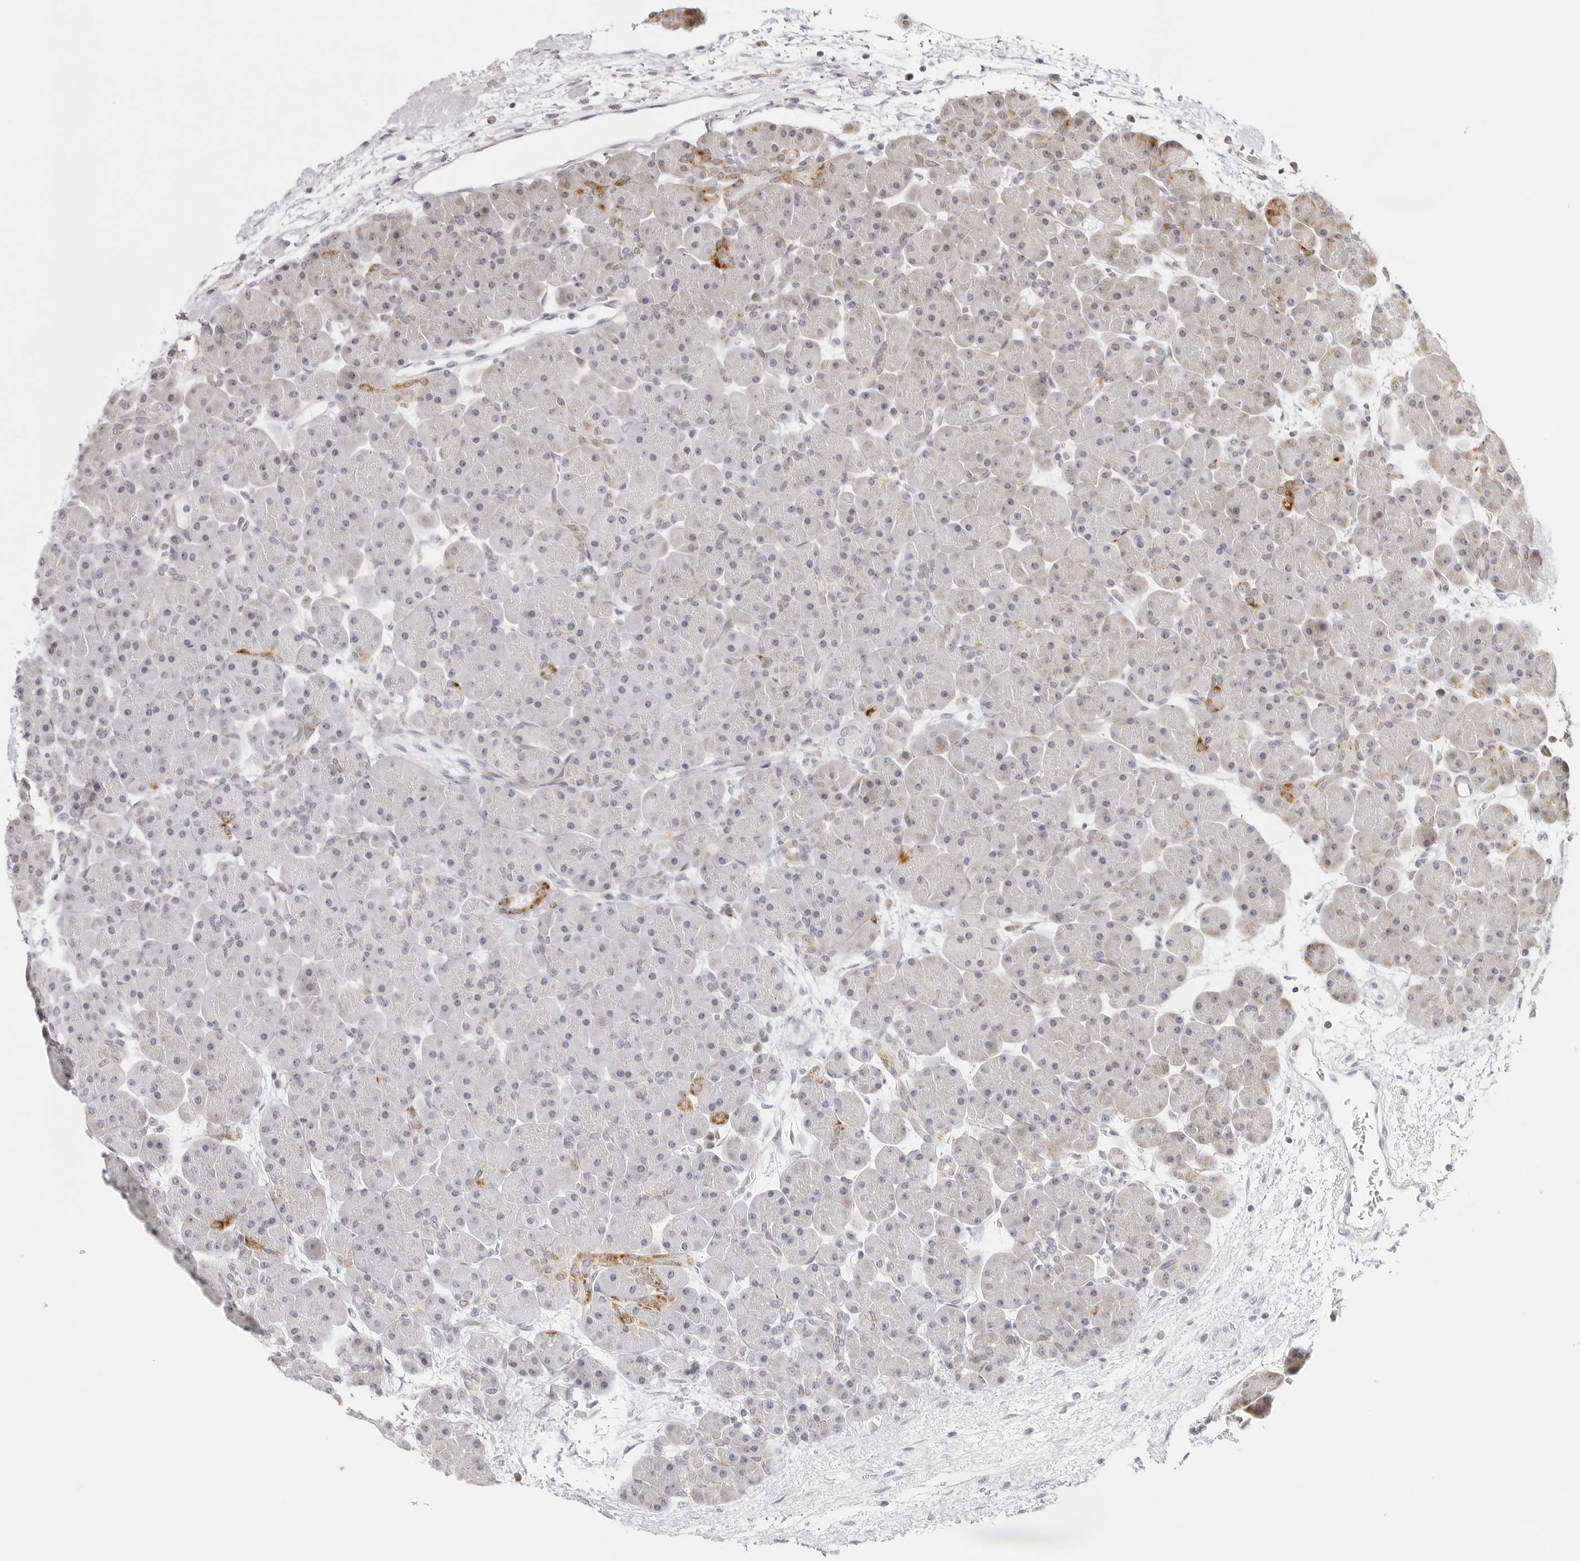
{"staining": {"intensity": "moderate", "quantity": "<25%", "location": "cytoplasmic/membranous"}, "tissue": "pancreas", "cell_type": "Exocrine glandular cells", "image_type": "normal", "snomed": [{"axis": "morphology", "description": "Normal tissue, NOS"}, {"axis": "topography", "description": "Pancreas"}], "caption": "DAB (3,3'-diaminobenzidine) immunohistochemical staining of unremarkable human pancreas reveals moderate cytoplasmic/membranous protein staining in approximately <25% of exocrine glandular cells.", "gene": "RPS6KC1", "patient": {"sex": "male", "age": 66}}